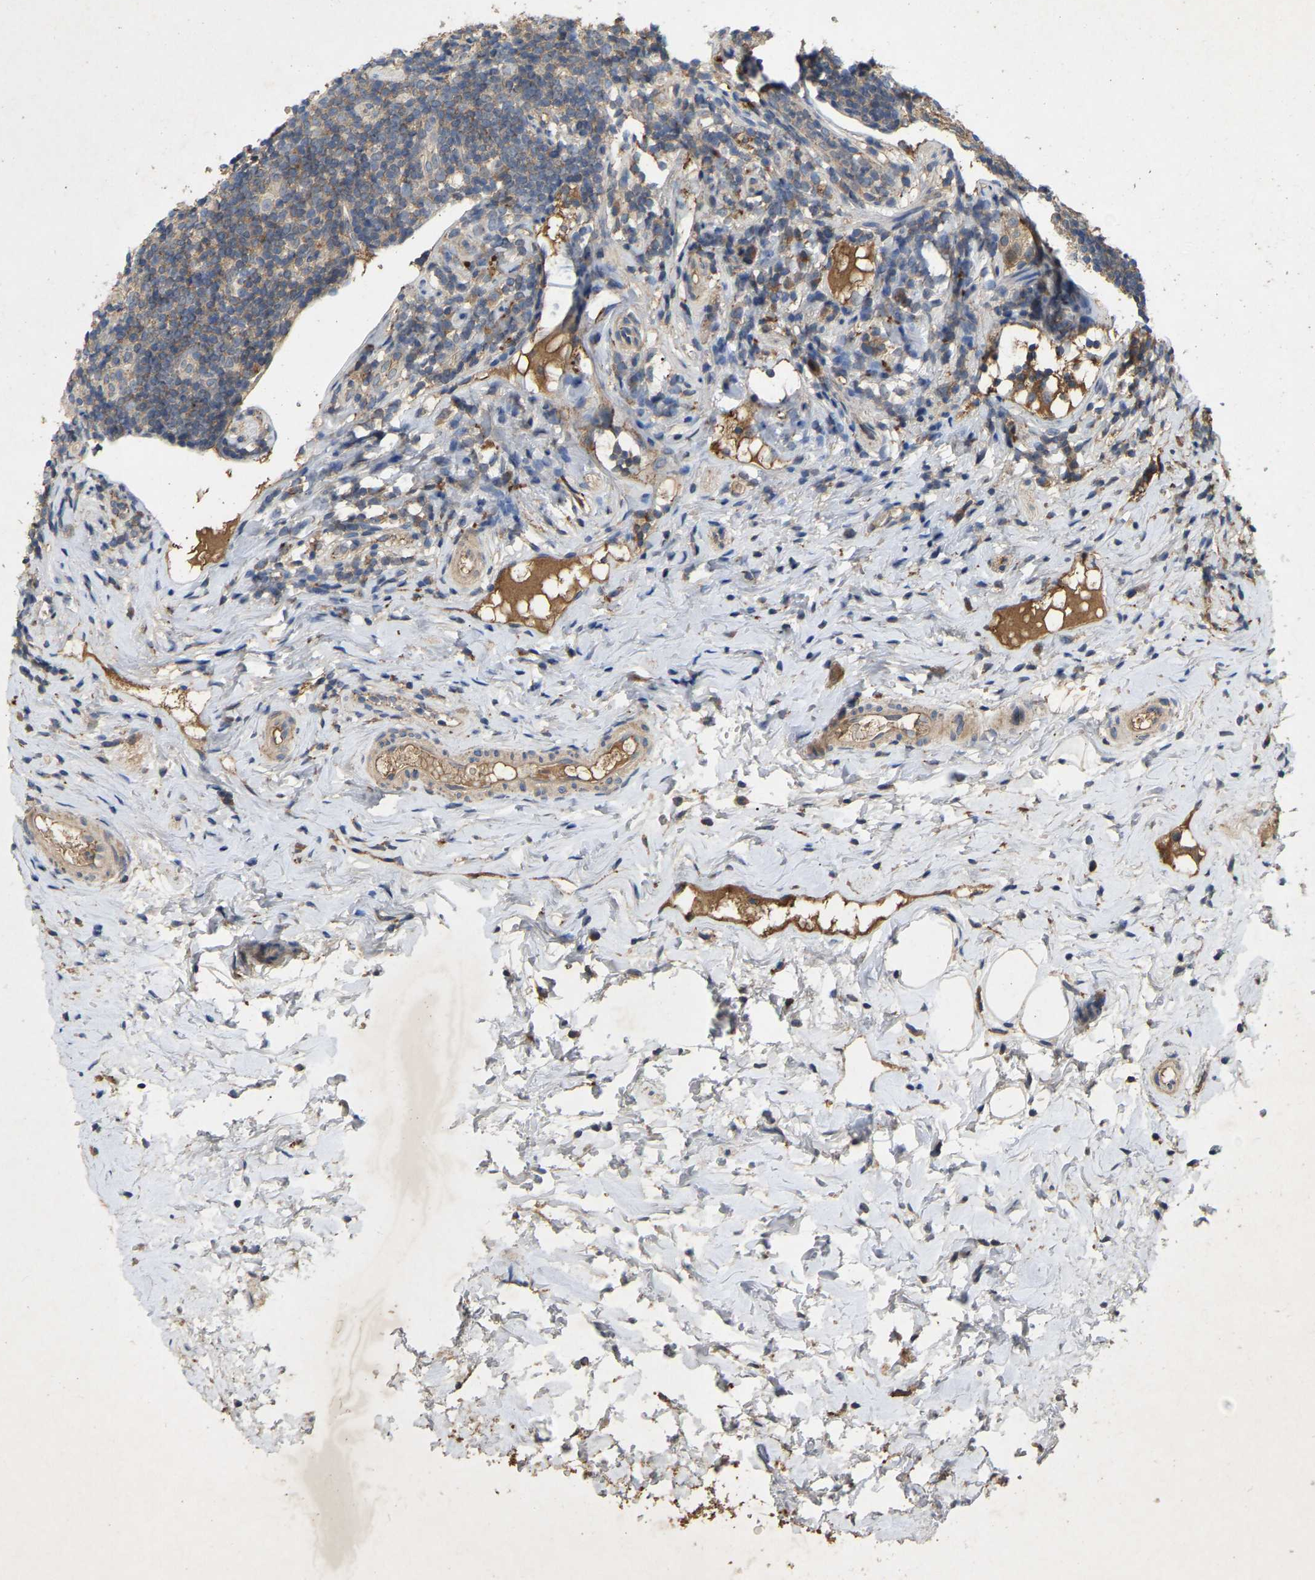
{"staining": {"intensity": "moderate", "quantity": ">75%", "location": "cytoplasmic/membranous"}, "tissue": "appendix", "cell_type": "Glandular cells", "image_type": "normal", "snomed": [{"axis": "morphology", "description": "Normal tissue, NOS"}, {"axis": "topography", "description": "Appendix"}], "caption": "Protein expression analysis of normal appendix exhibits moderate cytoplasmic/membranous staining in about >75% of glandular cells. The staining is performed using DAB brown chromogen to label protein expression. The nuclei are counter-stained blue using hematoxylin.", "gene": "LPAR2", "patient": {"sex": "female", "age": 20}}